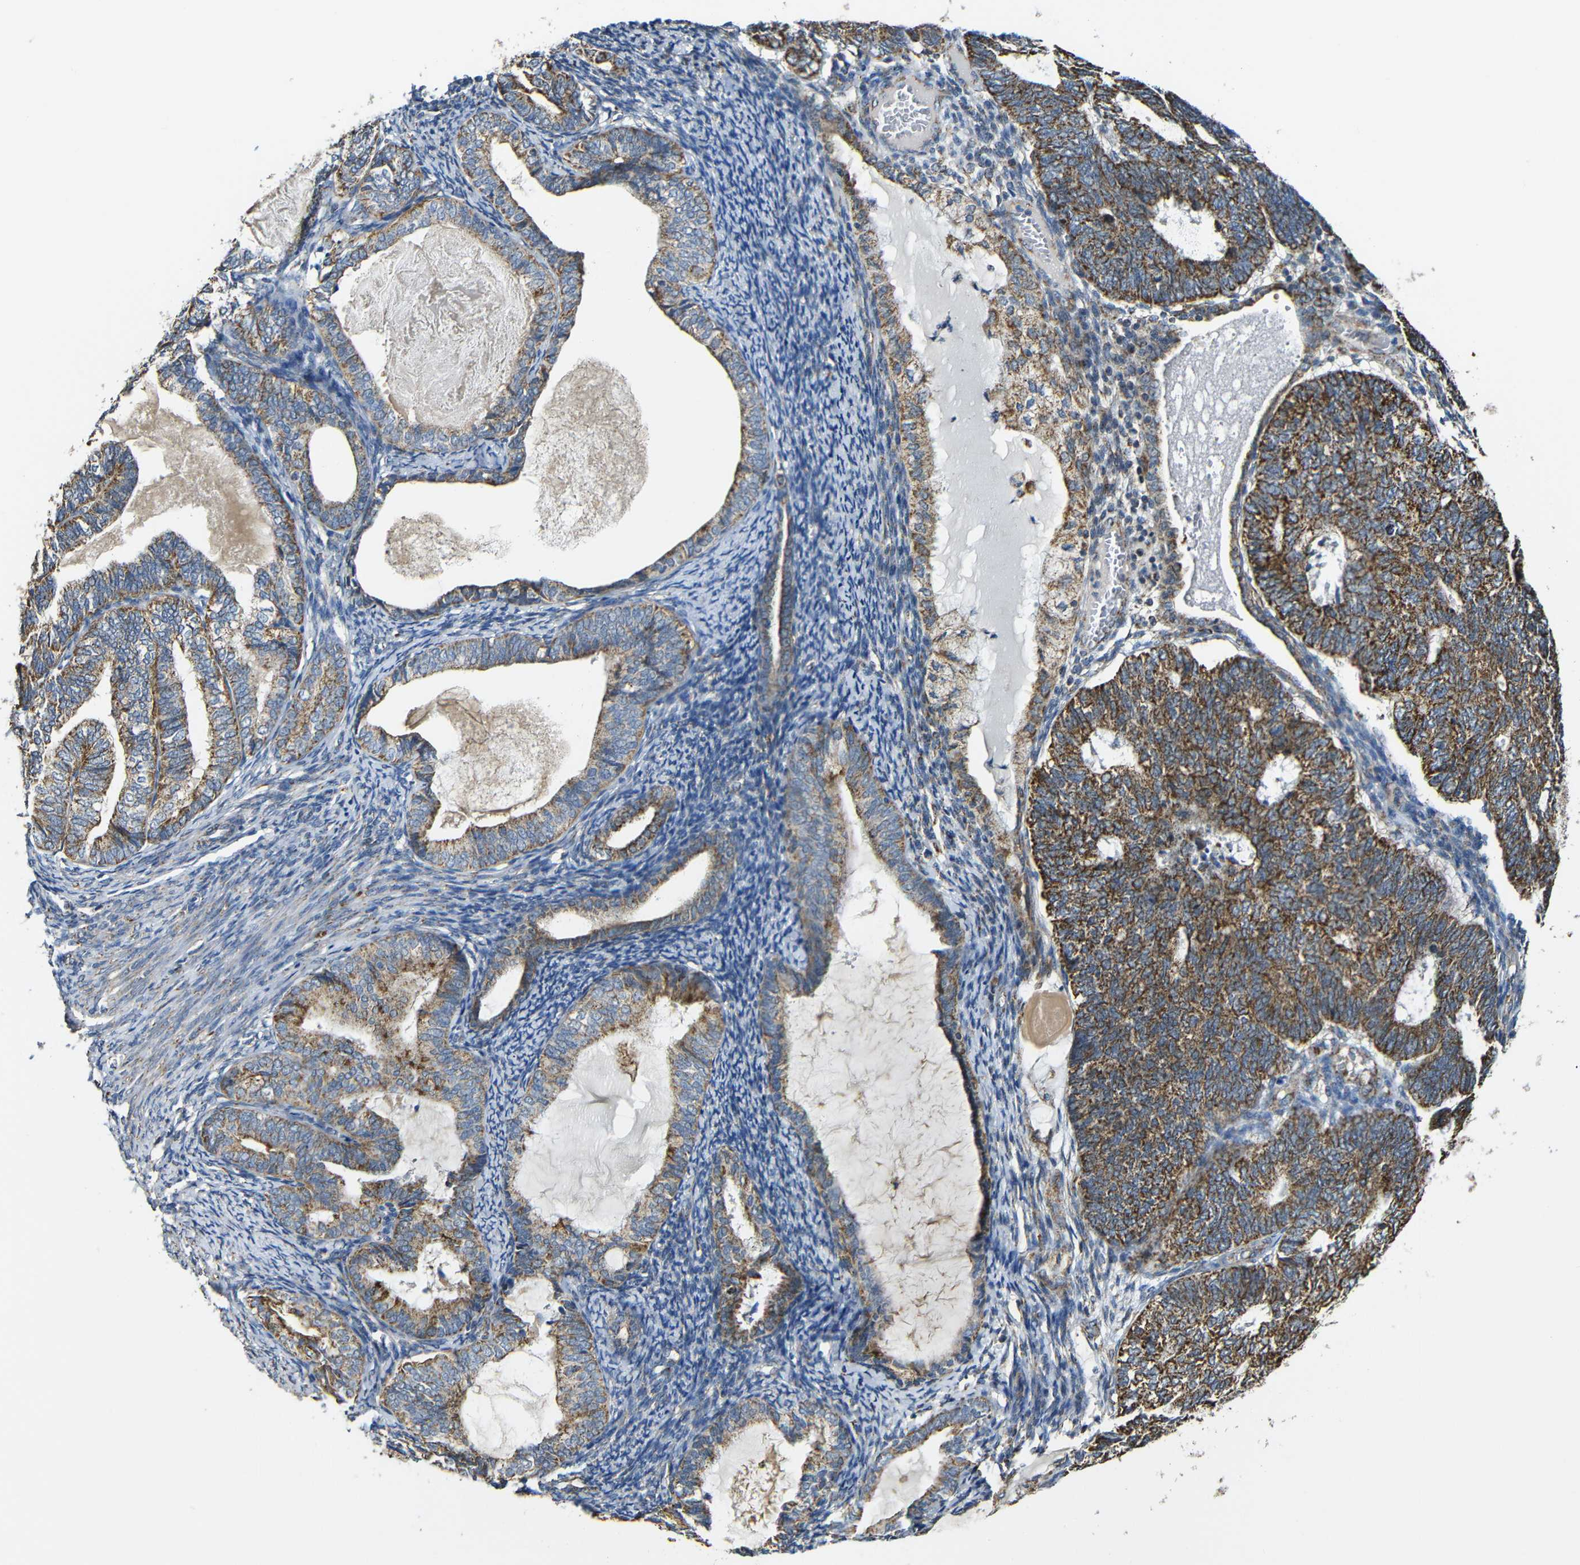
{"staining": {"intensity": "moderate", "quantity": ">75%", "location": "cytoplasmic/membranous"}, "tissue": "endometrial cancer", "cell_type": "Tumor cells", "image_type": "cancer", "snomed": [{"axis": "morphology", "description": "Adenocarcinoma, NOS"}, {"axis": "topography", "description": "Uterus"}], "caption": "A high-resolution image shows immunohistochemistry (IHC) staining of endometrial cancer, which reveals moderate cytoplasmic/membranous positivity in approximately >75% of tumor cells.", "gene": "NR3C2", "patient": {"sex": "female", "age": 60}}